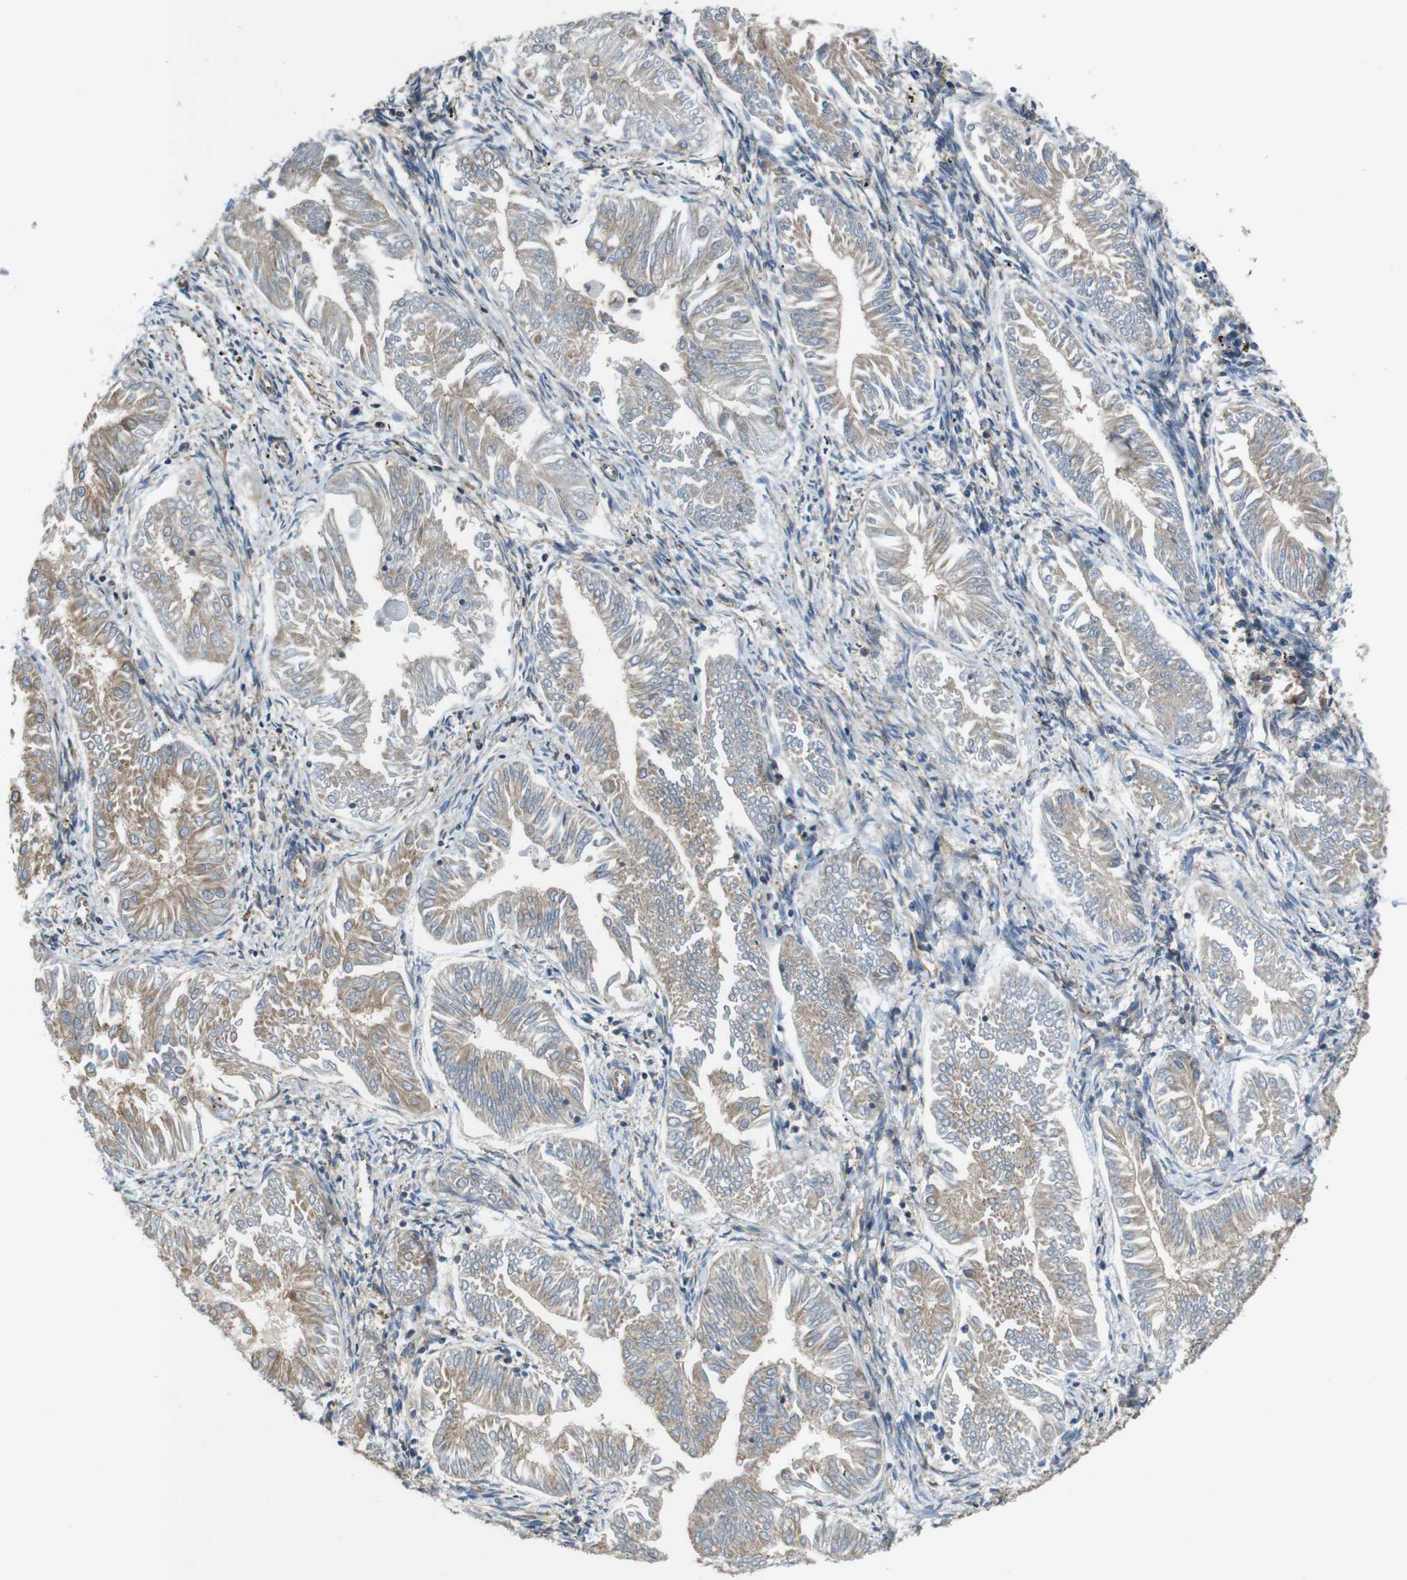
{"staining": {"intensity": "weak", "quantity": "25%-75%", "location": "cytoplasmic/membranous"}, "tissue": "endometrial cancer", "cell_type": "Tumor cells", "image_type": "cancer", "snomed": [{"axis": "morphology", "description": "Adenocarcinoma, NOS"}, {"axis": "topography", "description": "Endometrium"}], "caption": "Human endometrial cancer stained with a protein marker displays weak staining in tumor cells.", "gene": "DCTN1", "patient": {"sex": "female", "age": 53}}